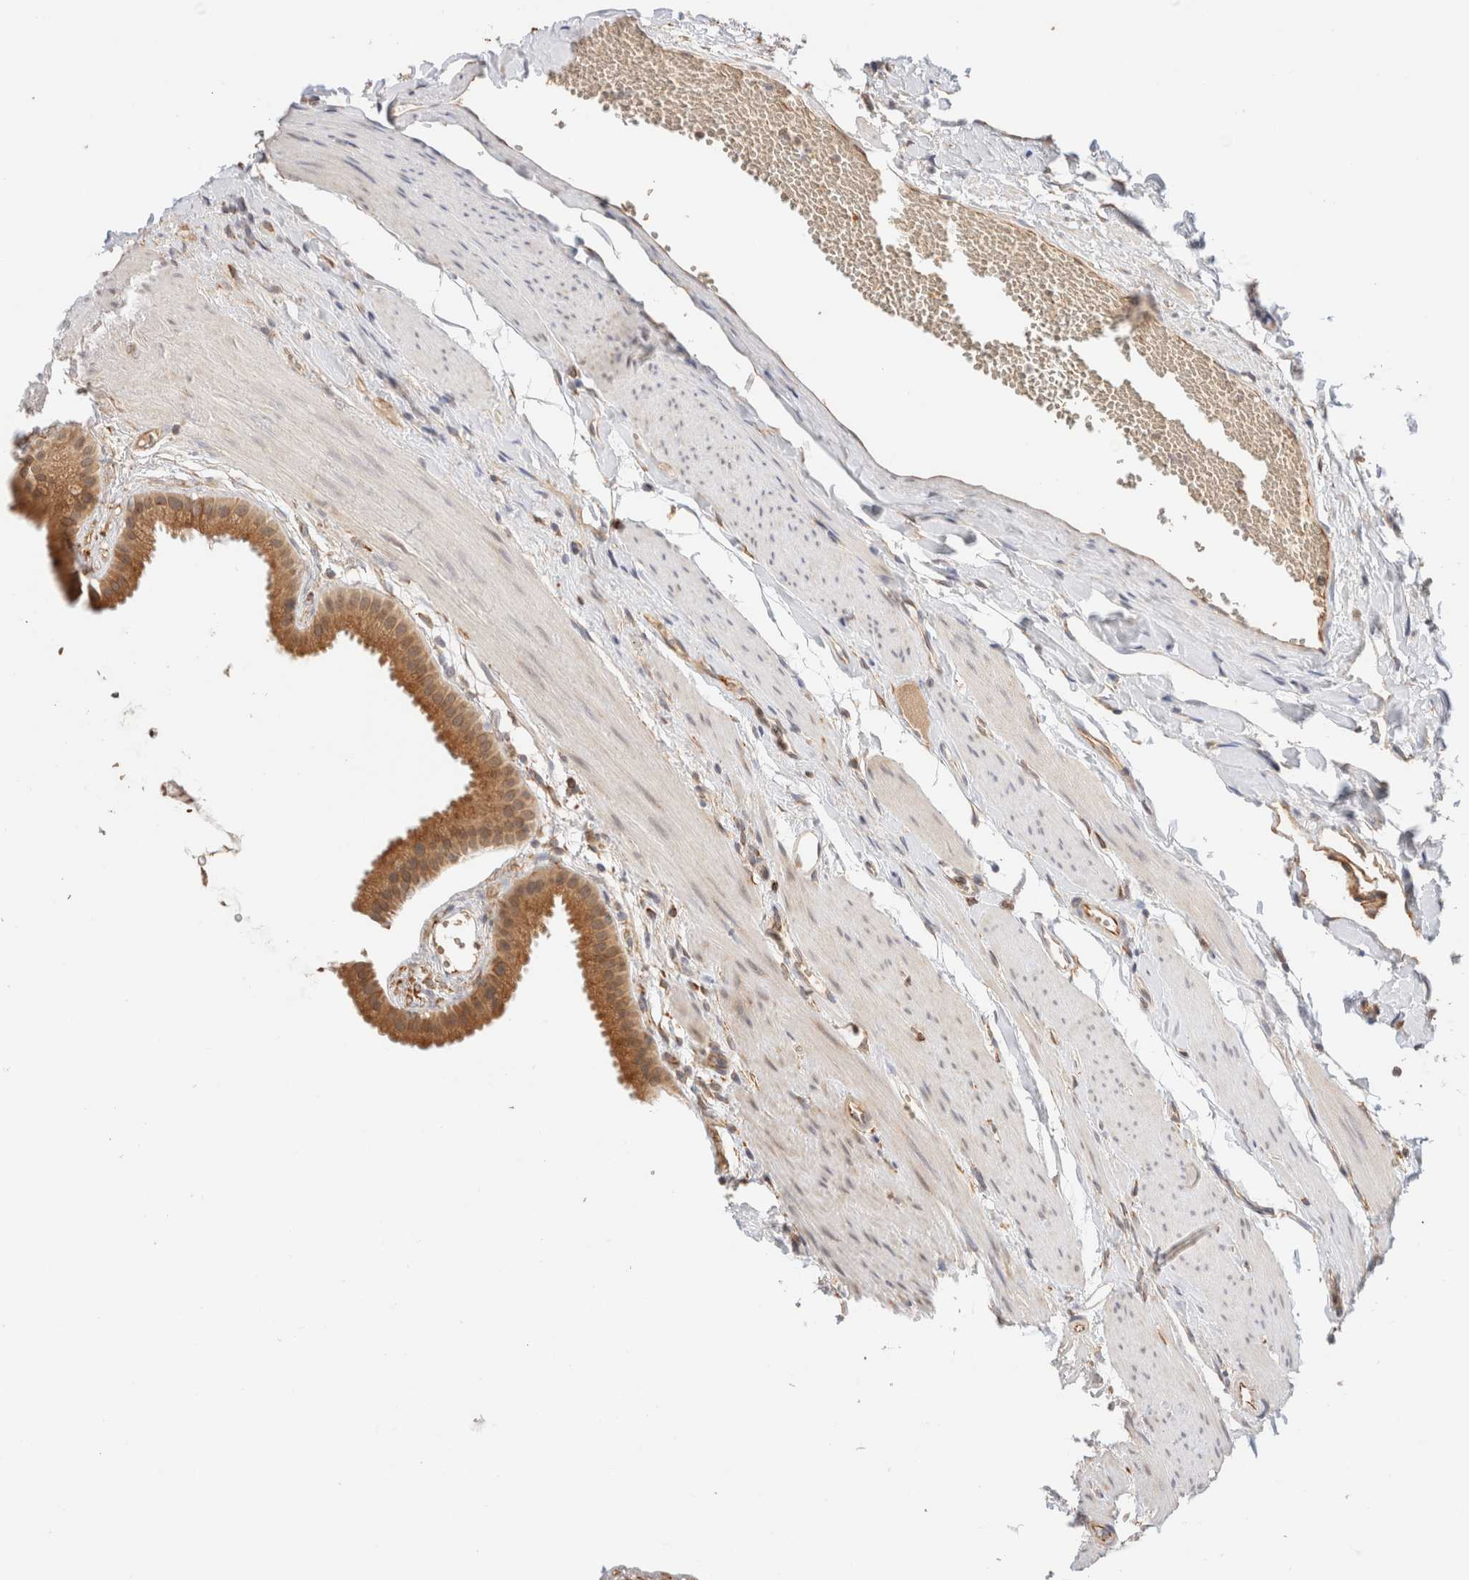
{"staining": {"intensity": "moderate", "quantity": ">75%", "location": "cytoplasmic/membranous,nuclear"}, "tissue": "gallbladder", "cell_type": "Glandular cells", "image_type": "normal", "snomed": [{"axis": "morphology", "description": "Normal tissue, NOS"}, {"axis": "topography", "description": "Gallbladder"}], "caption": "Benign gallbladder exhibits moderate cytoplasmic/membranous,nuclear staining in approximately >75% of glandular cells The staining is performed using DAB (3,3'-diaminobenzidine) brown chromogen to label protein expression. The nuclei are counter-stained blue using hematoxylin..", "gene": "SYVN1", "patient": {"sex": "female", "age": 64}}